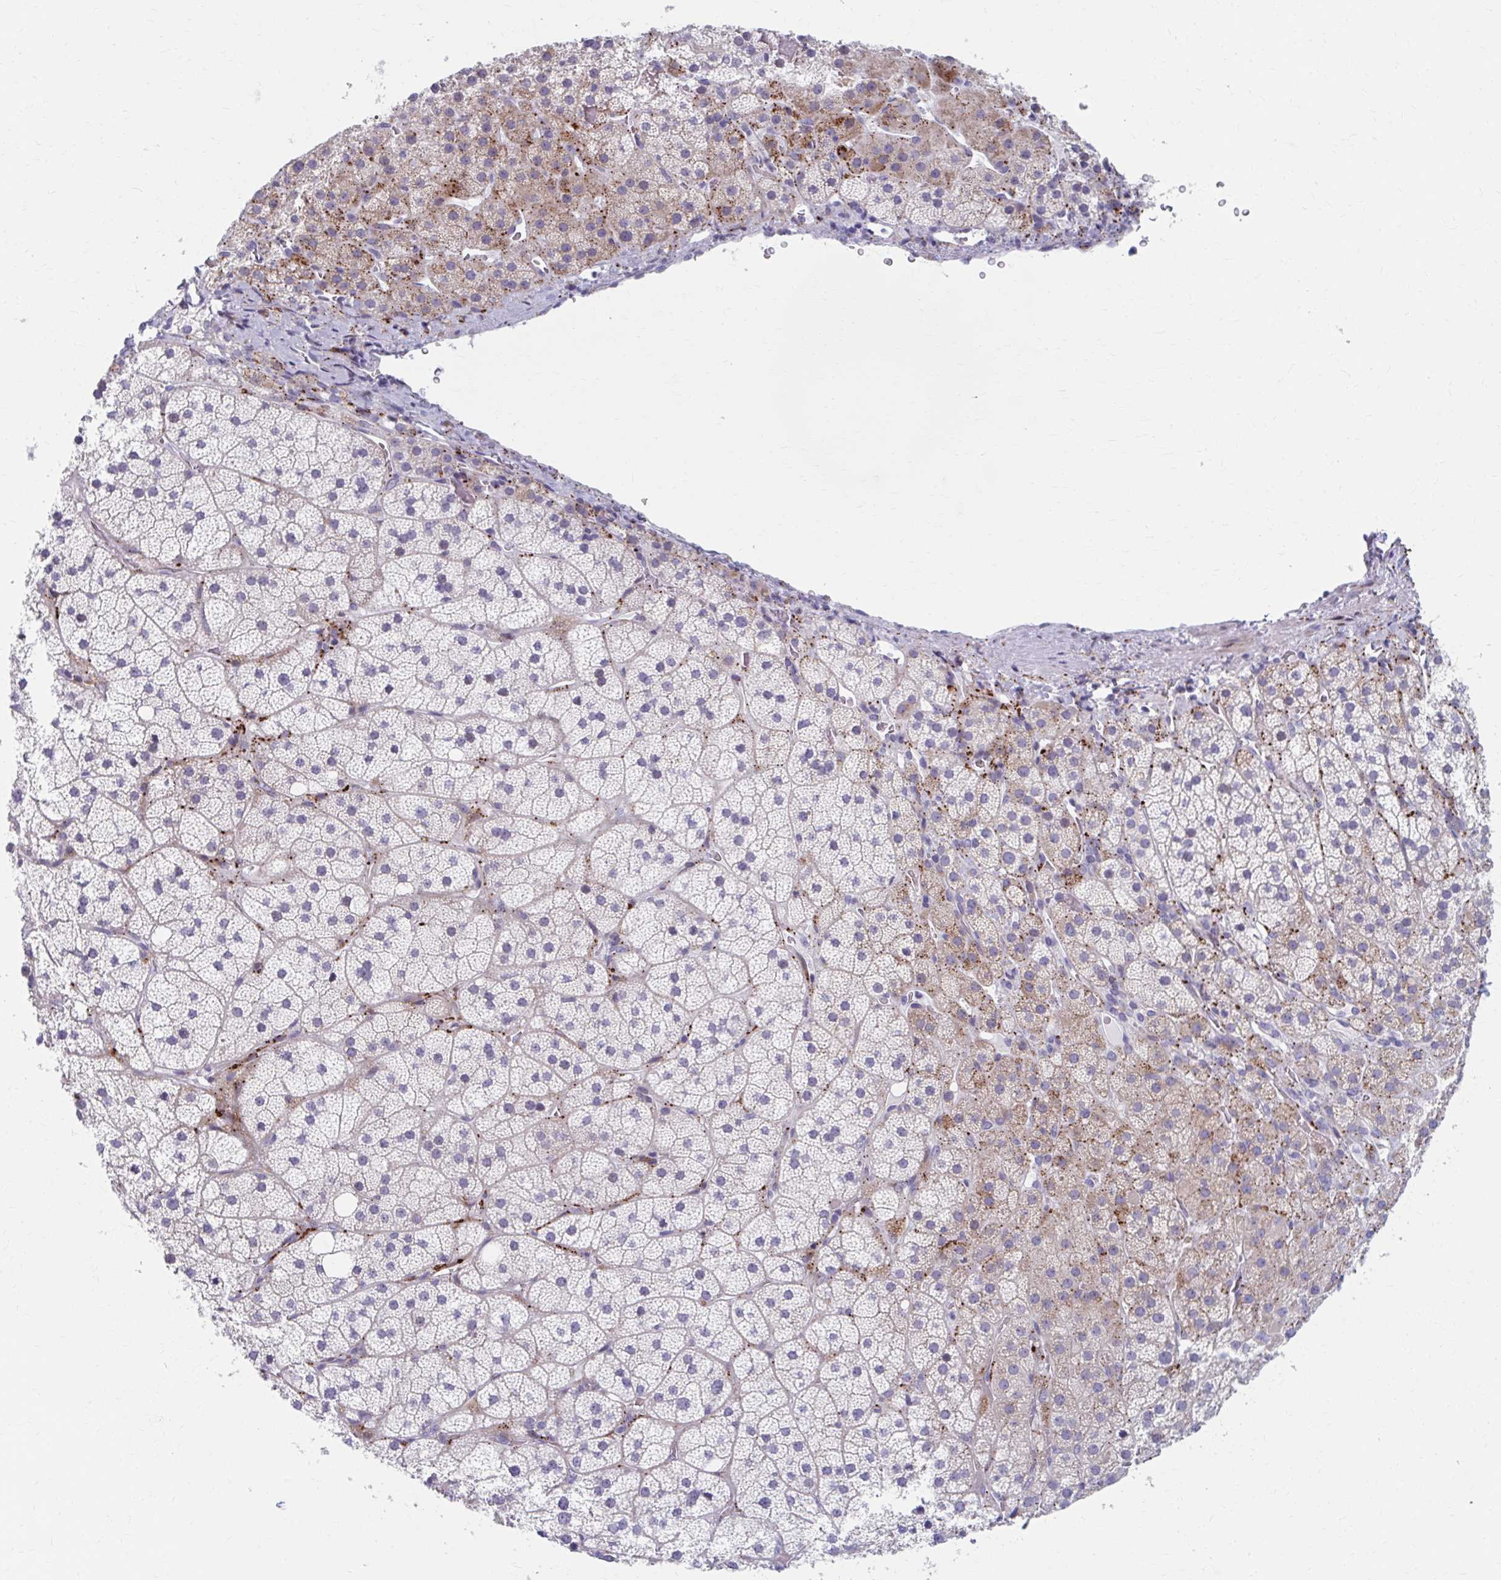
{"staining": {"intensity": "moderate", "quantity": "25%-75%", "location": "cytoplasmic/membranous"}, "tissue": "adrenal gland", "cell_type": "Glandular cells", "image_type": "normal", "snomed": [{"axis": "morphology", "description": "Normal tissue, NOS"}, {"axis": "topography", "description": "Adrenal gland"}], "caption": "Immunohistochemistry (IHC) staining of unremarkable adrenal gland, which displays medium levels of moderate cytoplasmic/membranous positivity in about 25%-75% of glandular cells indicating moderate cytoplasmic/membranous protein staining. The staining was performed using DAB (brown) for protein detection and nuclei were counterstained in hematoxylin (blue).", "gene": "OLFM2", "patient": {"sex": "male", "age": 57}}